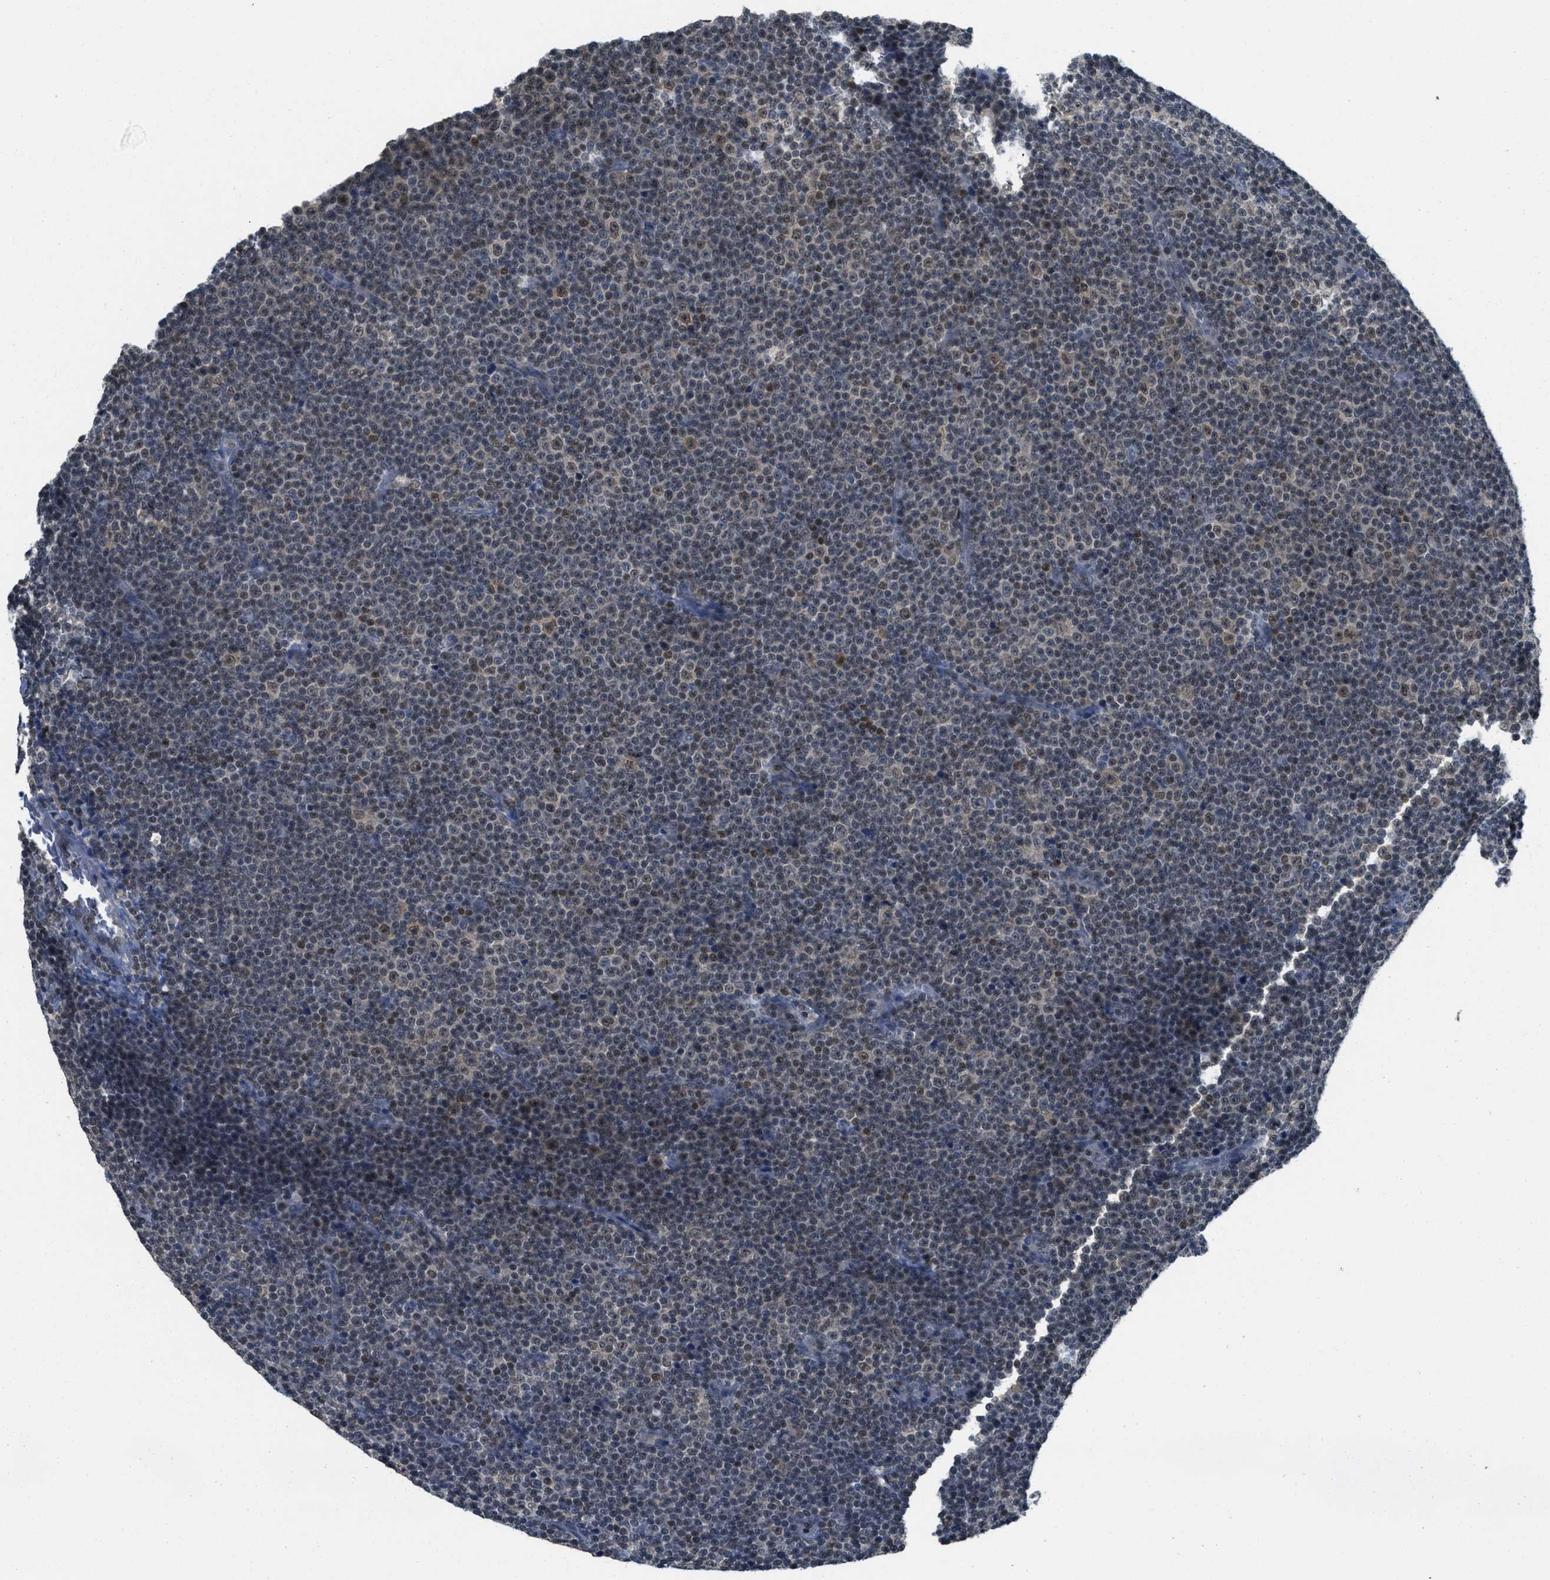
{"staining": {"intensity": "weak", "quantity": "25%-75%", "location": "nuclear"}, "tissue": "lymphoma", "cell_type": "Tumor cells", "image_type": "cancer", "snomed": [{"axis": "morphology", "description": "Malignant lymphoma, non-Hodgkin's type, Low grade"}, {"axis": "topography", "description": "Lymph node"}], "caption": "Lymphoma tissue reveals weak nuclear positivity in about 25%-75% of tumor cells", "gene": "DNAJB1", "patient": {"sex": "female", "age": 67}}